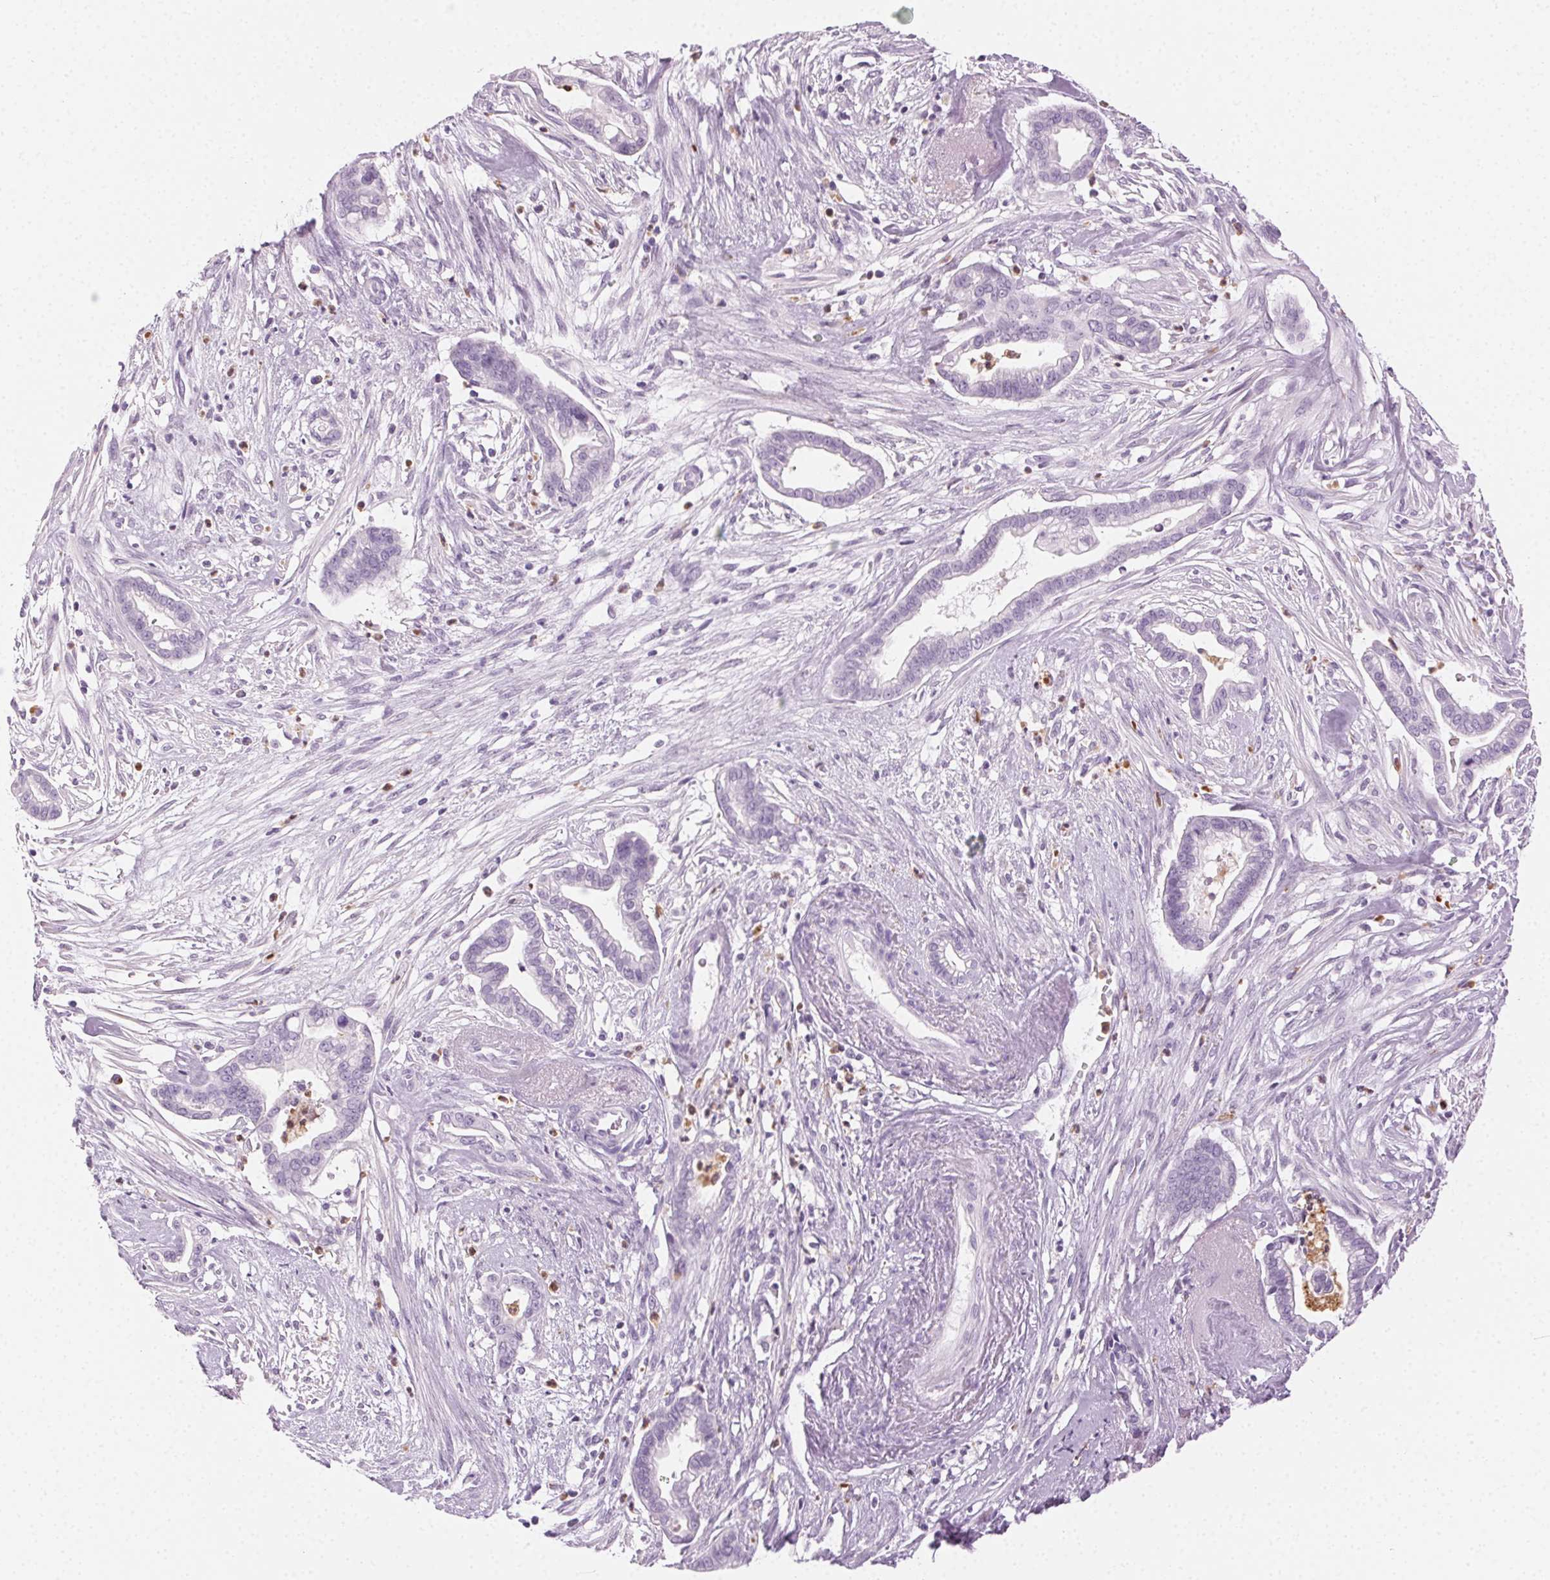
{"staining": {"intensity": "negative", "quantity": "none", "location": "none"}, "tissue": "cervical cancer", "cell_type": "Tumor cells", "image_type": "cancer", "snomed": [{"axis": "morphology", "description": "Adenocarcinoma, NOS"}, {"axis": "topography", "description": "Cervix"}], "caption": "Immunohistochemistry (IHC) of cervical cancer demonstrates no staining in tumor cells. Brightfield microscopy of IHC stained with DAB (3,3'-diaminobenzidine) (brown) and hematoxylin (blue), captured at high magnification.", "gene": "MPO", "patient": {"sex": "female", "age": 62}}